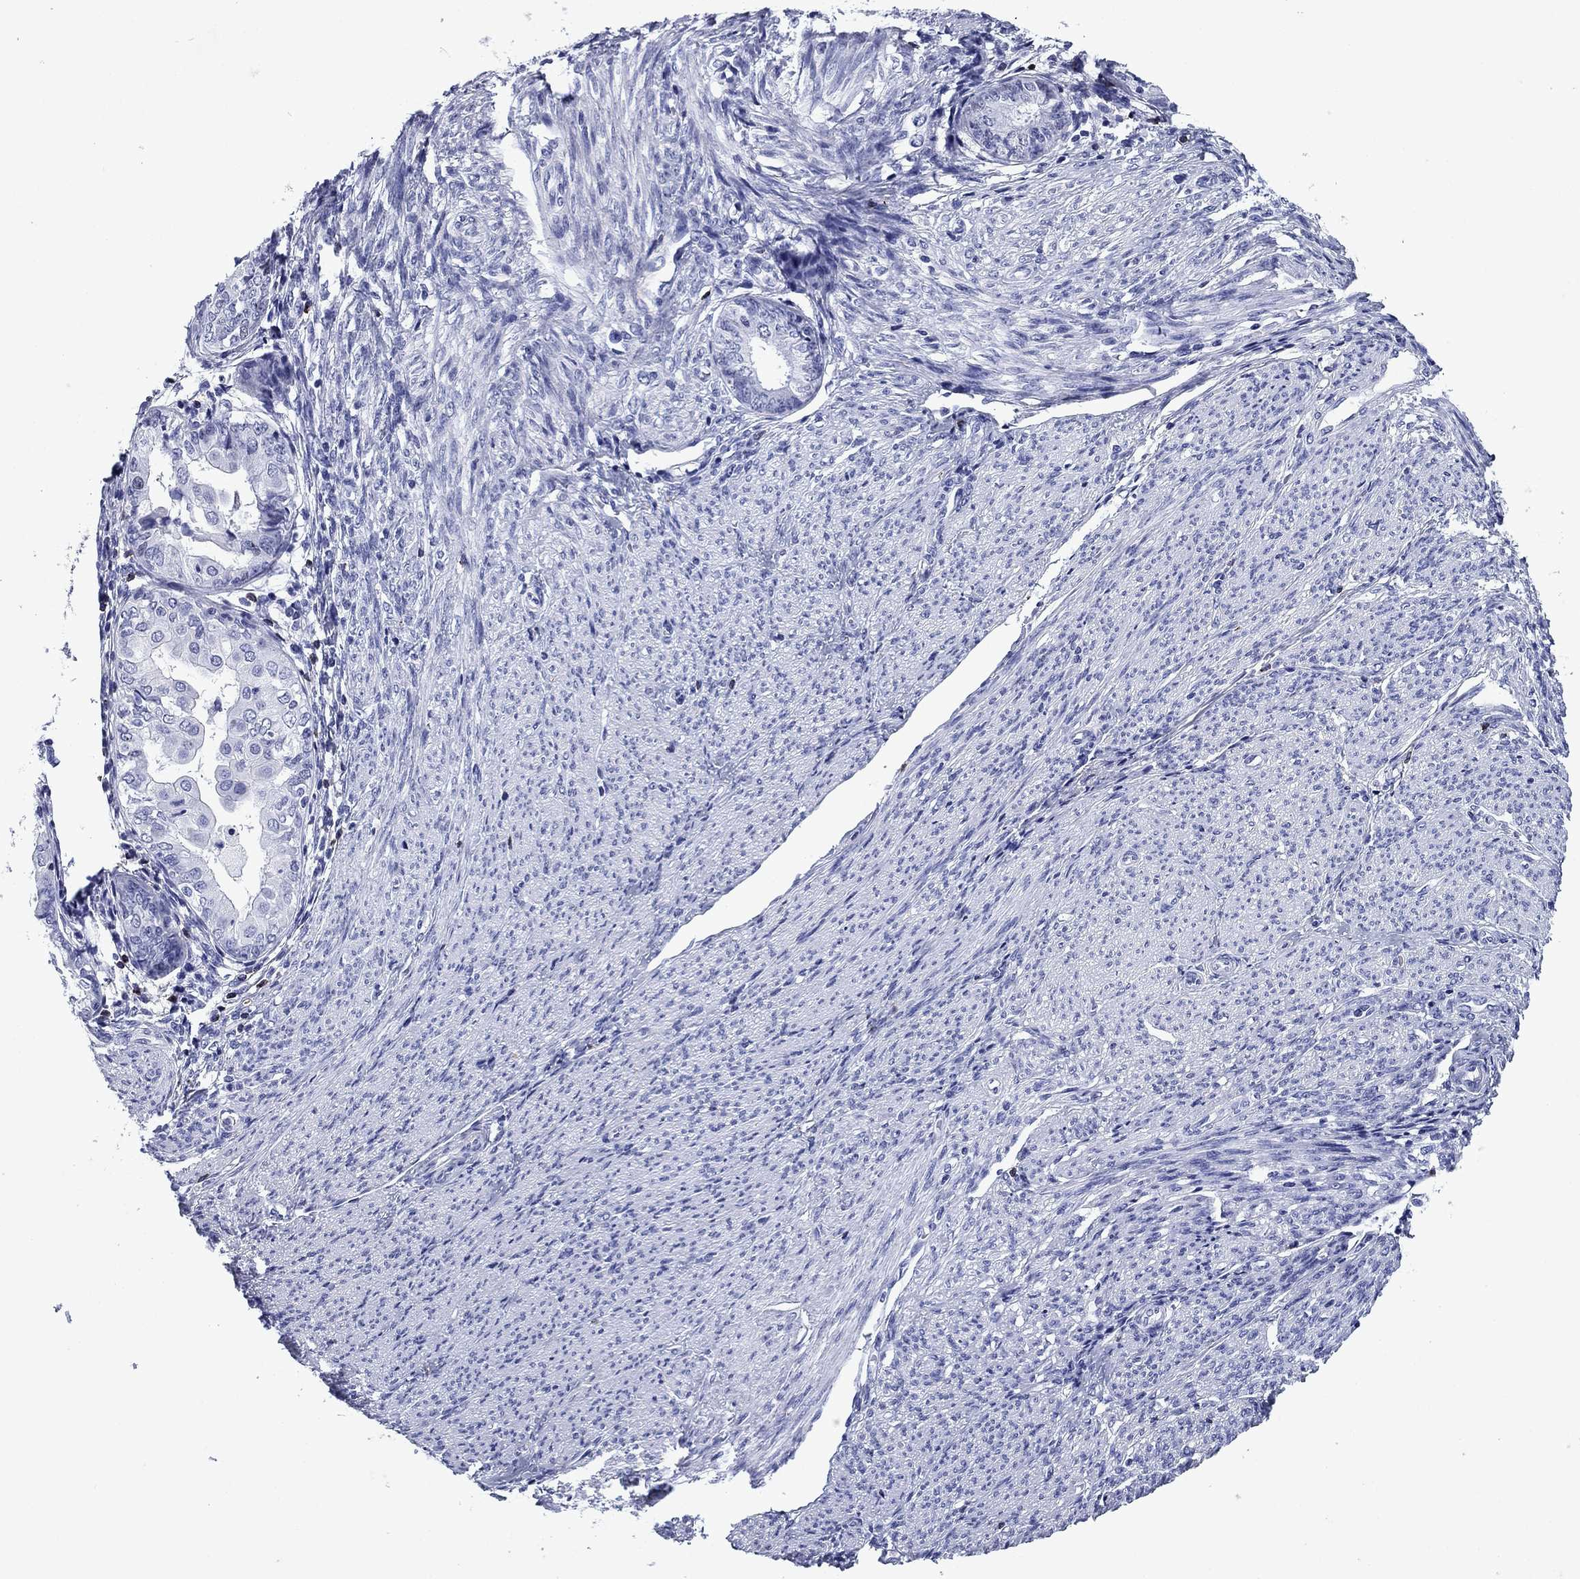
{"staining": {"intensity": "negative", "quantity": "none", "location": "none"}, "tissue": "endometrial cancer", "cell_type": "Tumor cells", "image_type": "cancer", "snomed": [{"axis": "morphology", "description": "Adenocarcinoma, NOS"}, {"axis": "topography", "description": "Endometrium"}], "caption": "Protein analysis of endometrial cancer (adenocarcinoma) reveals no significant expression in tumor cells.", "gene": "GZMK", "patient": {"sex": "female", "age": 68}}